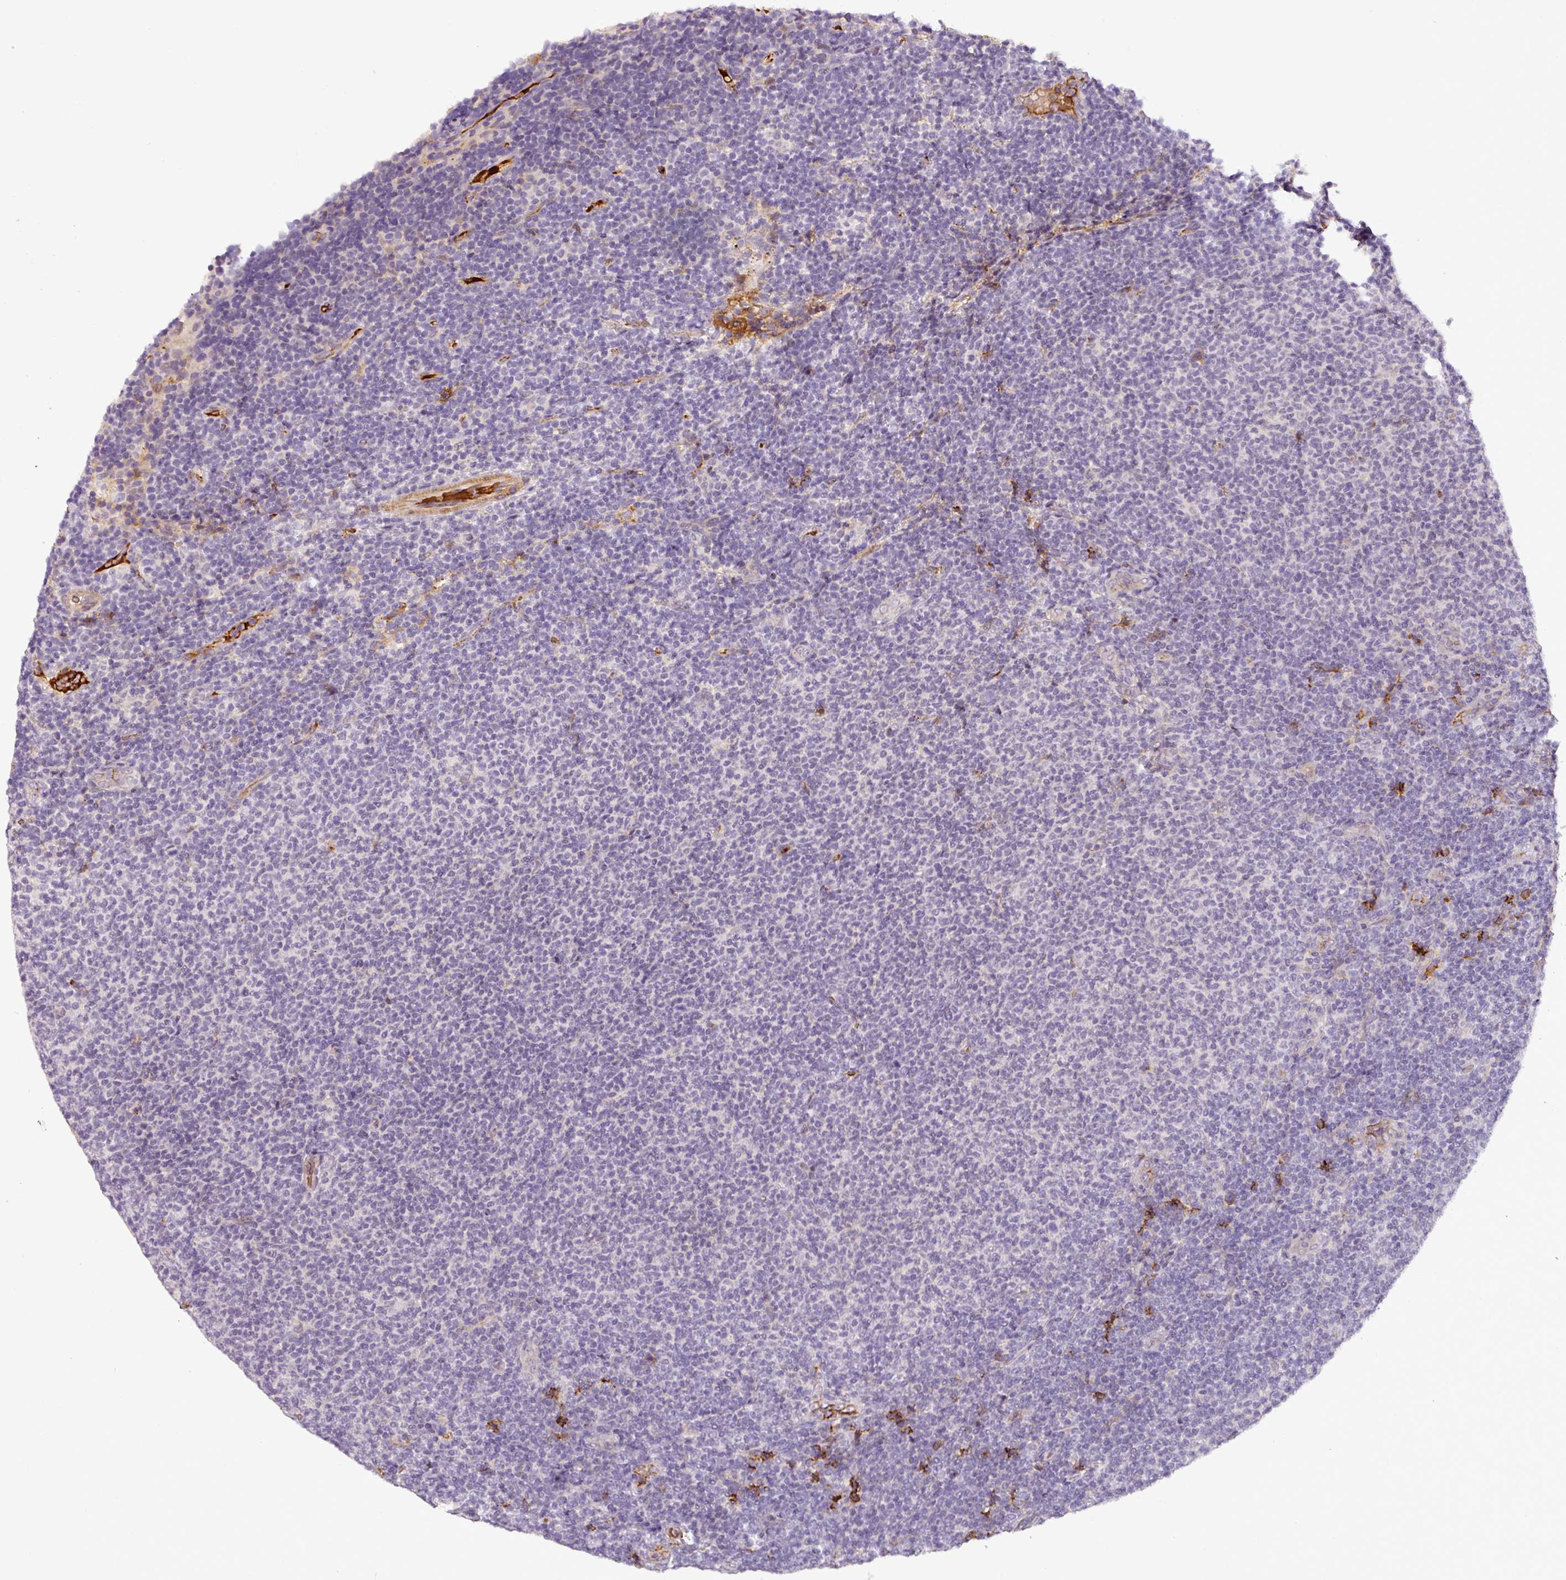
{"staining": {"intensity": "negative", "quantity": "none", "location": "none"}, "tissue": "lymphoma", "cell_type": "Tumor cells", "image_type": "cancer", "snomed": [{"axis": "morphology", "description": "Malignant lymphoma, non-Hodgkin's type, Low grade"}, {"axis": "topography", "description": "Lymph node"}], "caption": "Tumor cells show no significant protein expression in low-grade malignant lymphoma, non-Hodgkin's type.", "gene": "APOC1", "patient": {"sex": "male", "age": 66}}